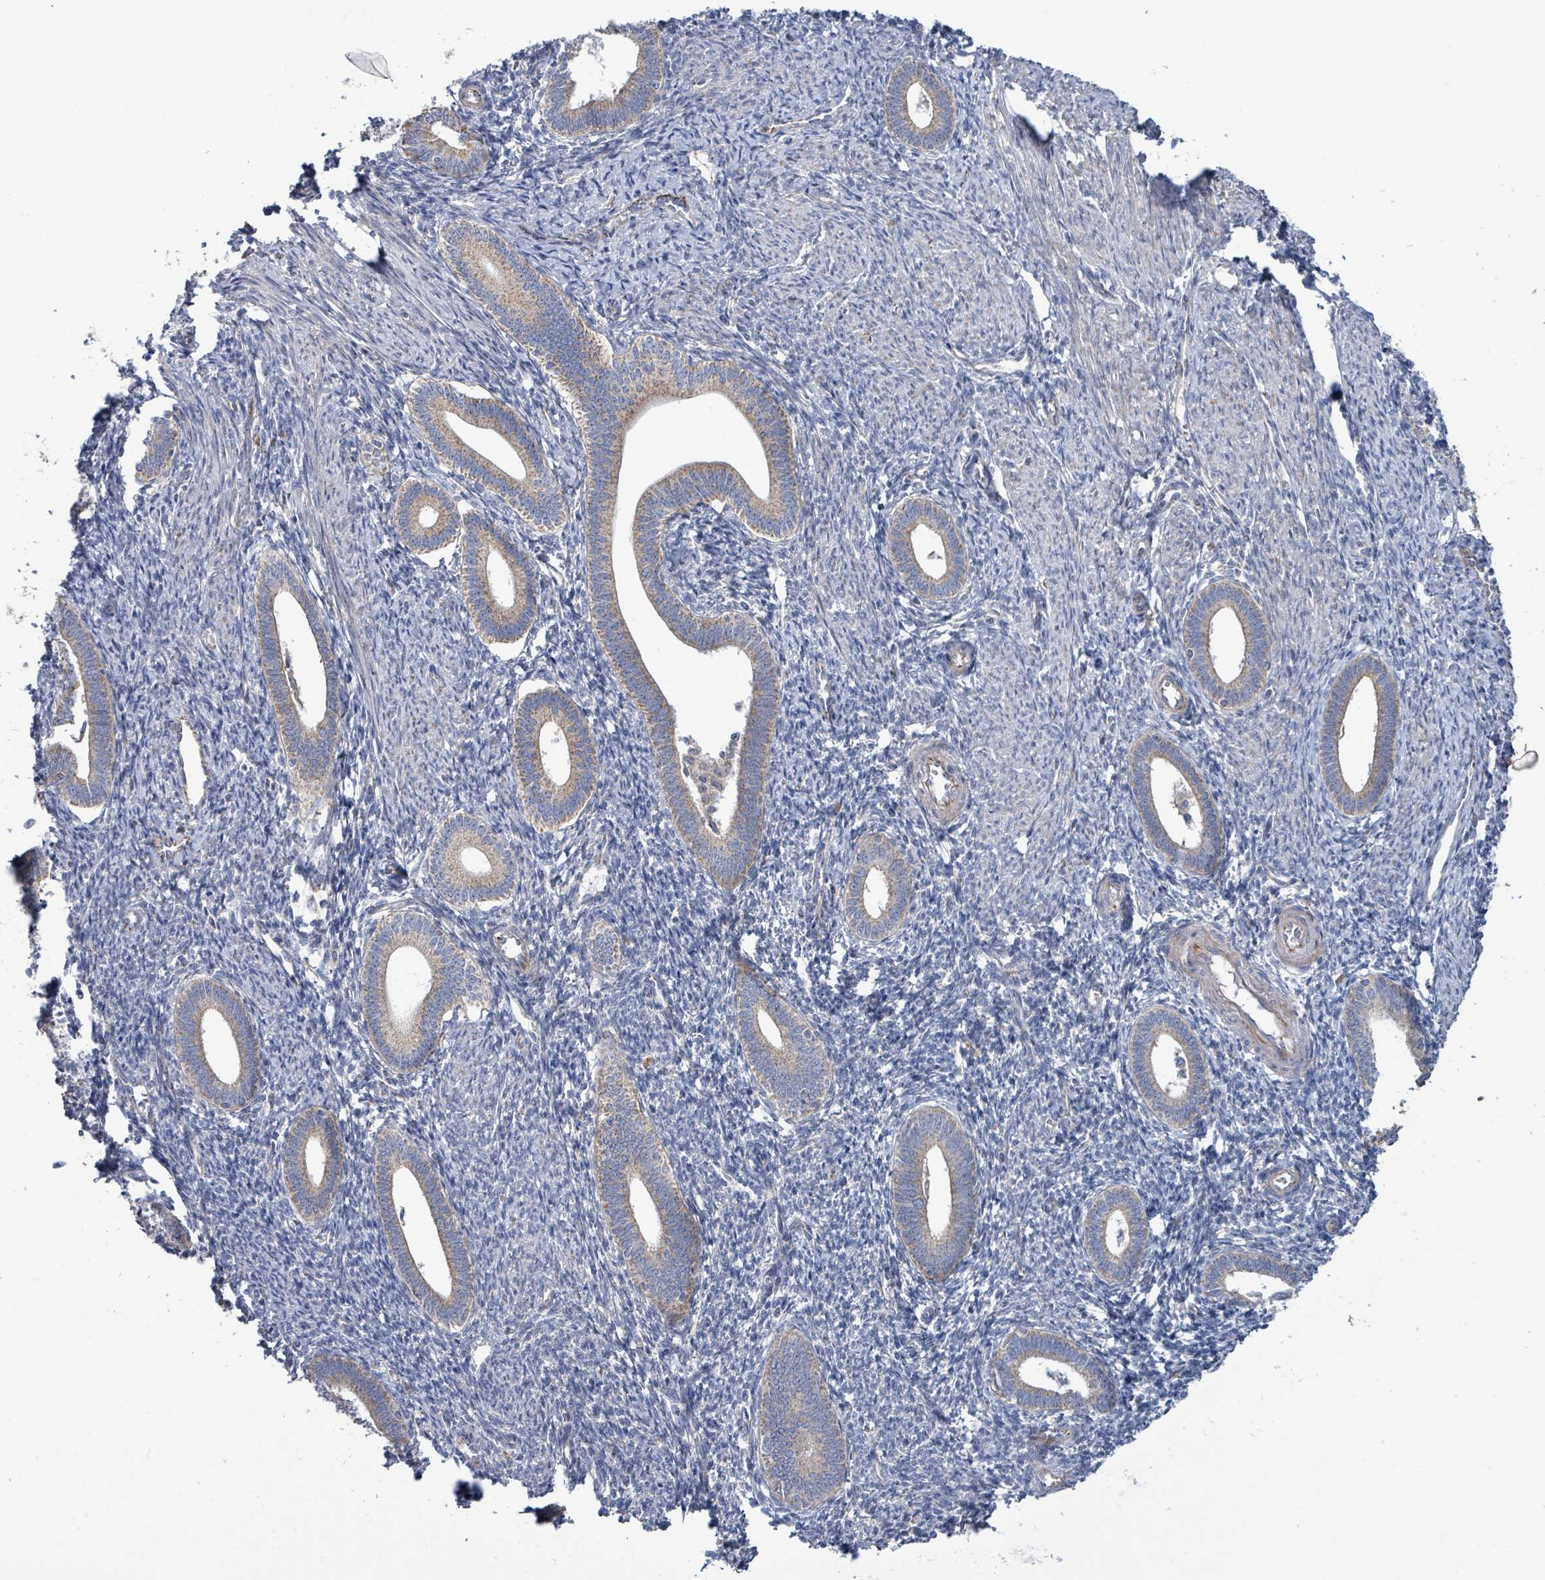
{"staining": {"intensity": "negative", "quantity": "none", "location": "none"}, "tissue": "endometrium", "cell_type": "Cells in endometrial stroma", "image_type": "normal", "snomed": [{"axis": "morphology", "description": "Normal tissue, NOS"}, {"axis": "topography", "description": "Endometrium"}], "caption": "Endometrium was stained to show a protein in brown. There is no significant positivity in cells in endometrial stroma. (Brightfield microscopy of DAB immunohistochemistry at high magnification).", "gene": "ALG12", "patient": {"sex": "female", "age": 41}}